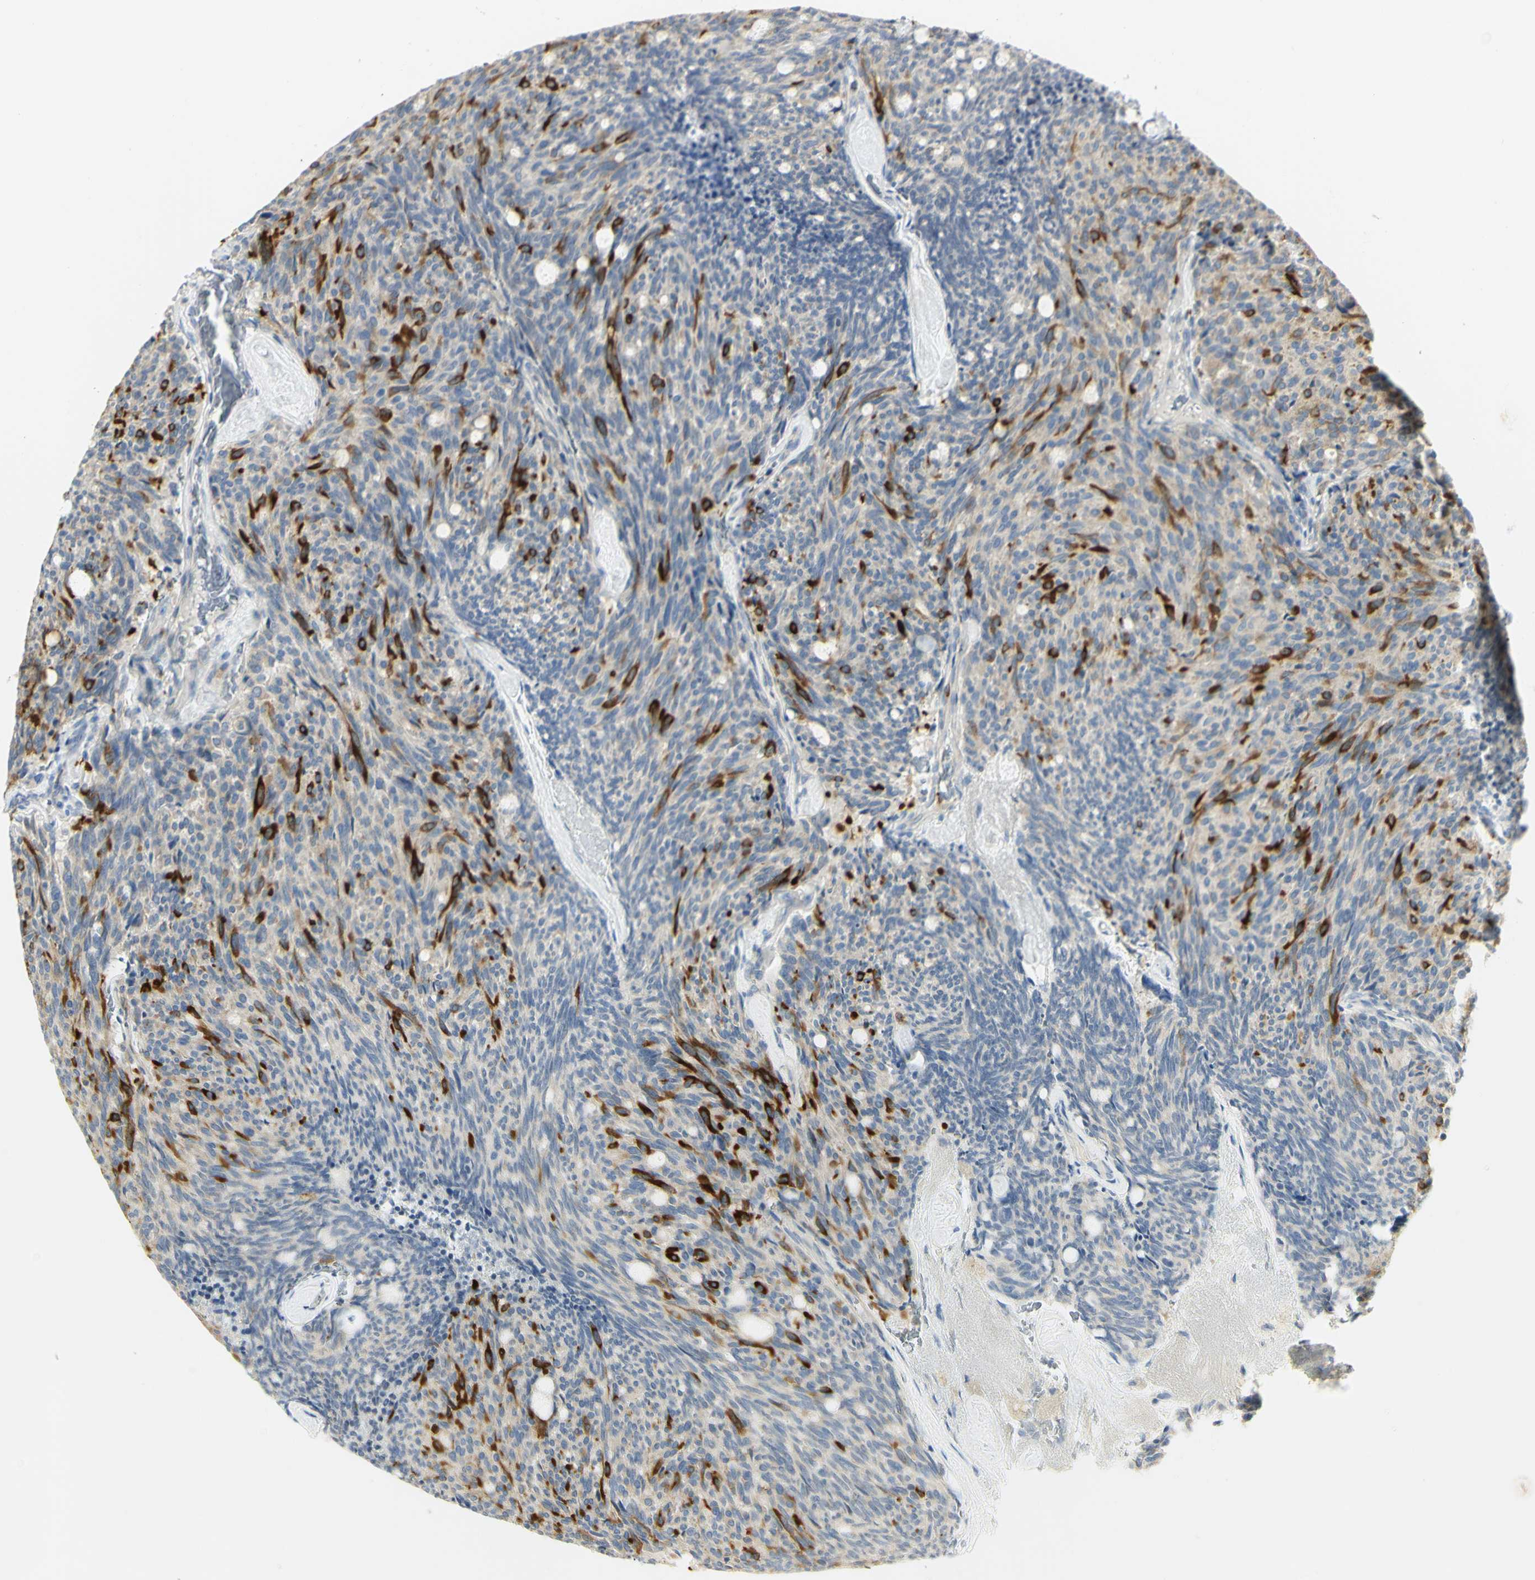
{"staining": {"intensity": "strong", "quantity": "25%-75%", "location": "cytoplasmic/membranous"}, "tissue": "carcinoid", "cell_type": "Tumor cells", "image_type": "cancer", "snomed": [{"axis": "morphology", "description": "Carcinoid, malignant, NOS"}, {"axis": "topography", "description": "Pancreas"}], "caption": "The micrograph demonstrates immunohistochemical staining of carcinoid. There is strong cytoplasmic/membranous expression is identified in approximately 25%-75% of tumor cells.", "gene": "KIF11", "patient": {"sex": "female", "age": 54}}